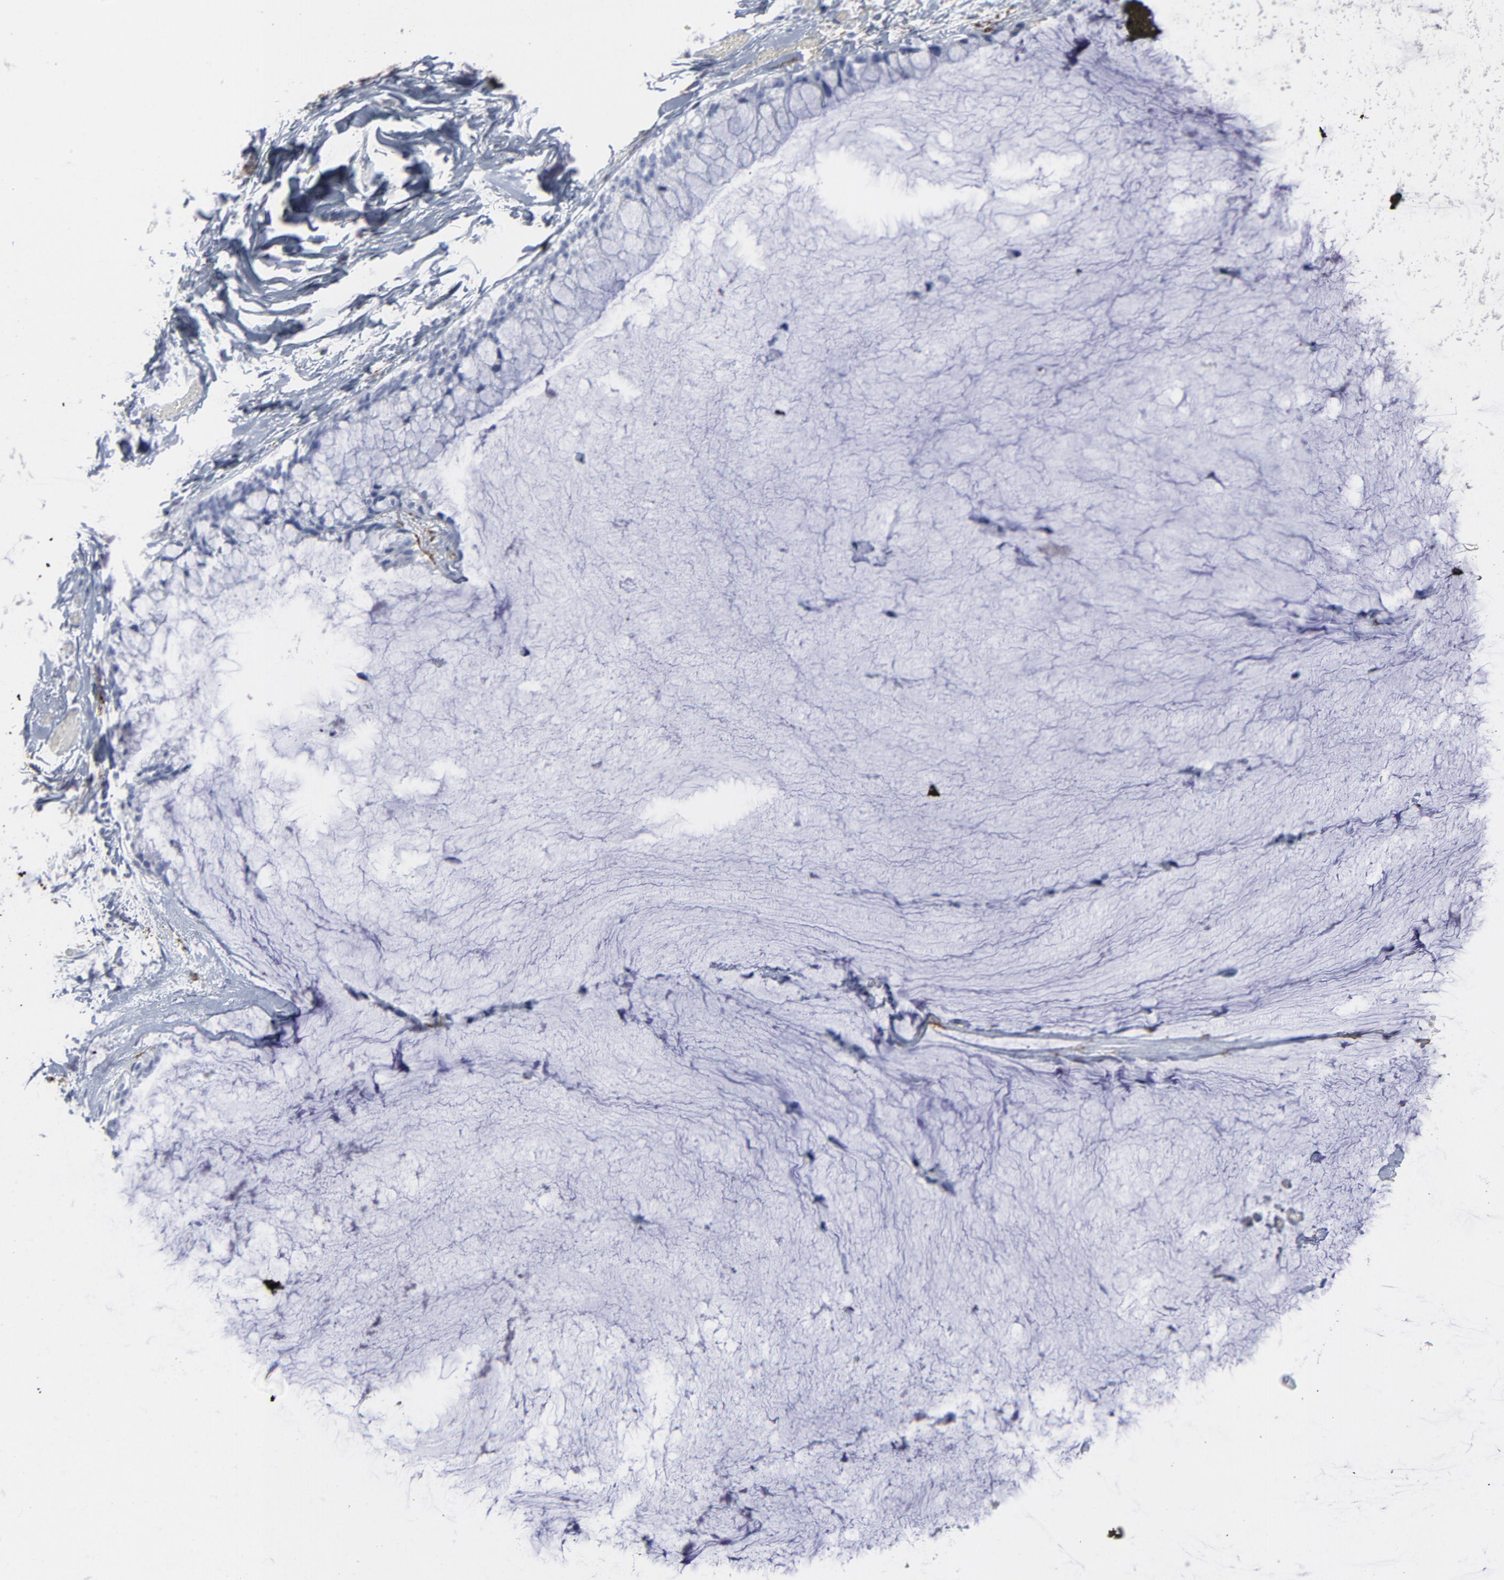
{"staining": {"intensity": "moderate", "quantity": "<25%", "location": "cytoplasmic/membranous"}, "tissue": "ovarian cancer", "cell_type": "Tumor cells", "image_type": "cancer", "snomed": [{"axis": "morphology", "description": "Cystadenocarcinoma, mucinous, NOS"}, {"axis": "topography", "description": "Ovary"}], "caption": "High-magnification brightfield microscopy of ovarian cancer stained with DAB (brown) and counterstained with hematoxylin (blue). tumor cells exhibit moderate cytoplasmic/membranous positivity is identified in about<25% of cells.", "gene": "ANXA5", "patient": {"sex": "female", "age": 39}}